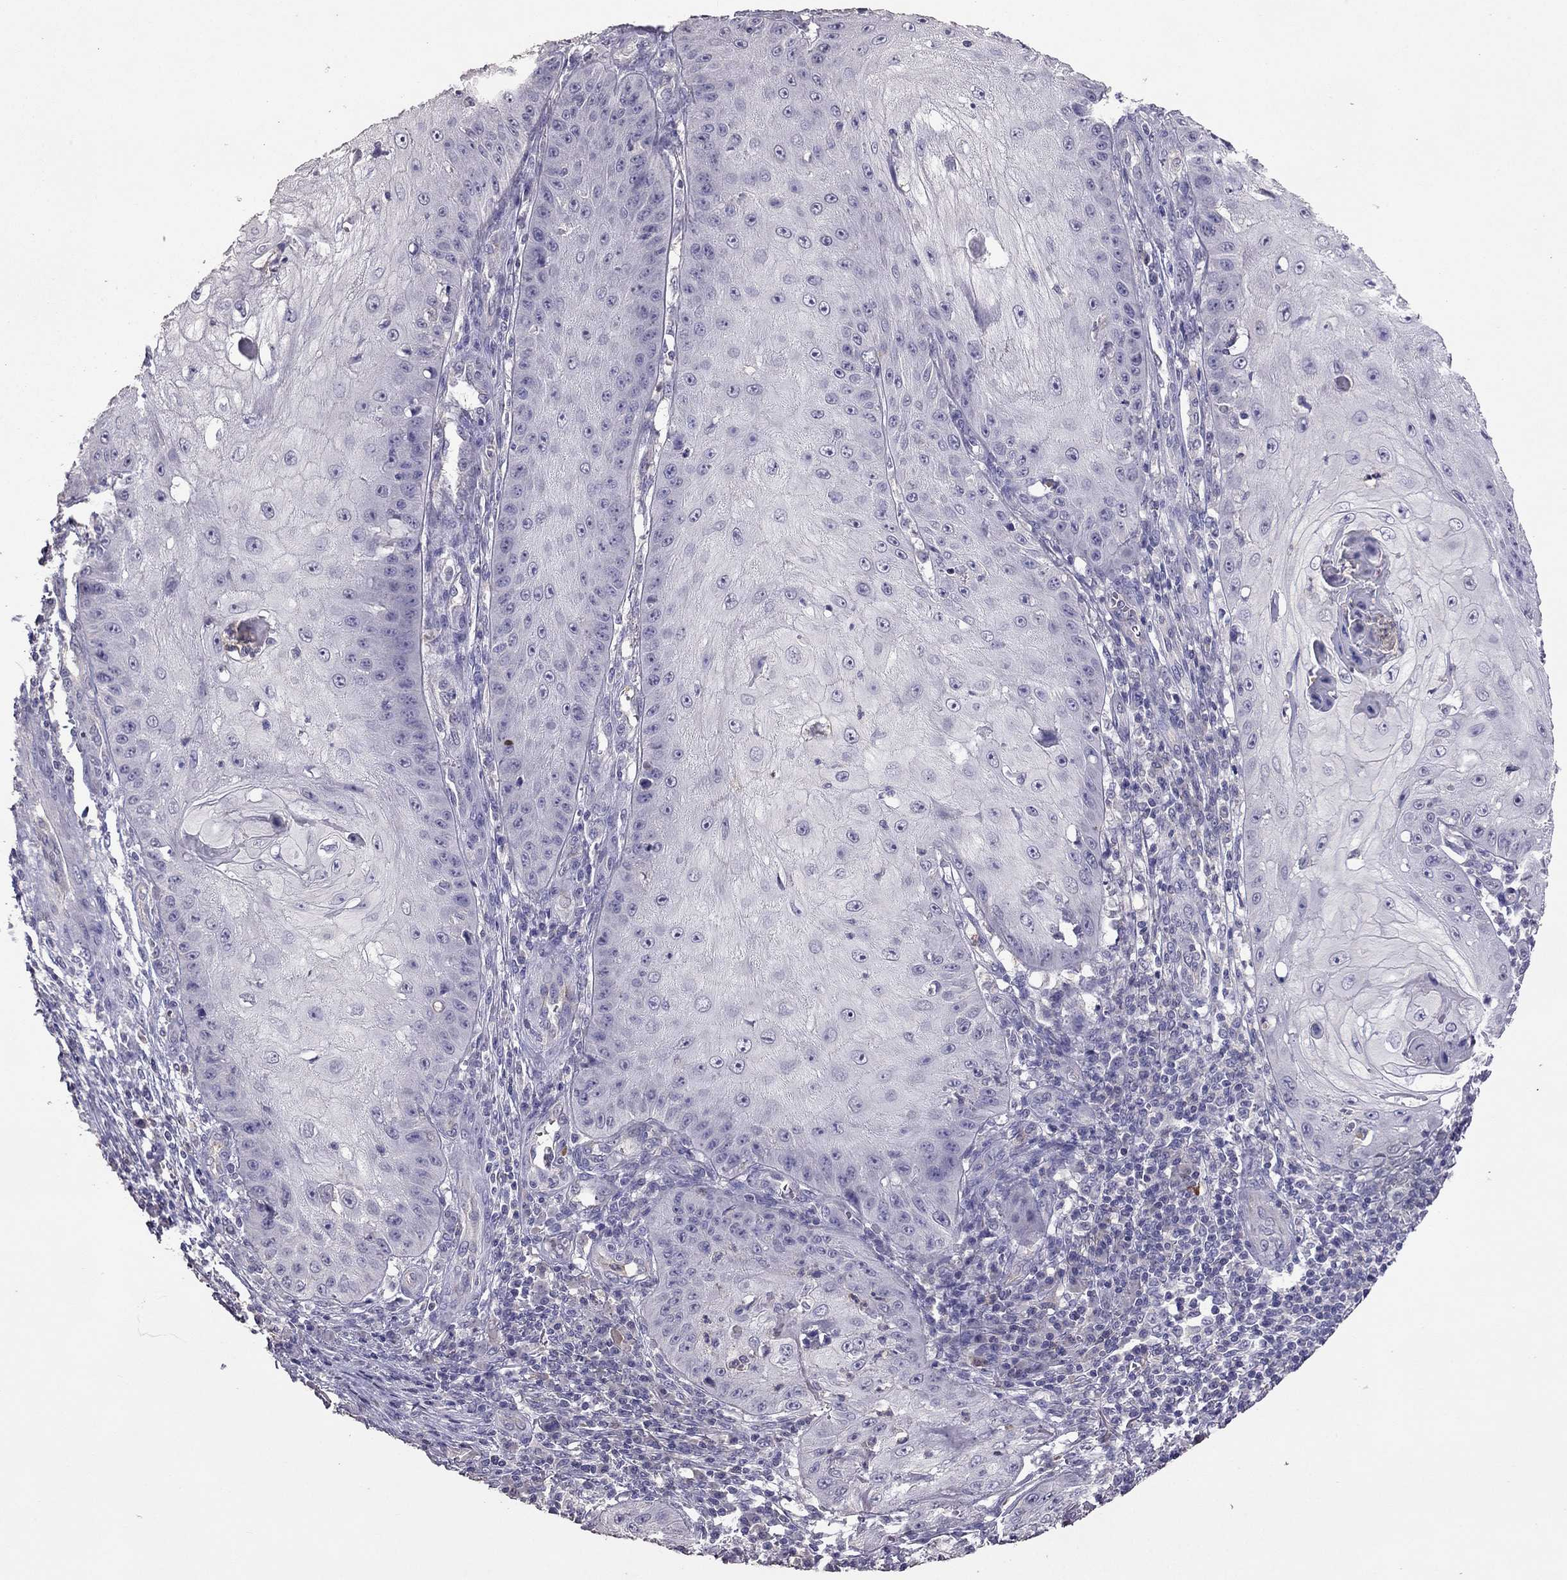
{"staining": {"intensity": "negative", "quantity": "none", "location": "none"}, "tissue": "skin cancer", "cell_type": "Tumor cells", "image_type": "cancer", "snomed": [{"axis": "morphology", "description": "Squamous cell carcinoma, NOS"}, {"axis": "topography", "description": "Skin"}], "caption": "Immunohistochemistry of squamous cell carcinoma (skin) demonstrates no positivity in tumor cells.", "gene": "RFLNB", "patient": {"sex": "male", "age": 70}}